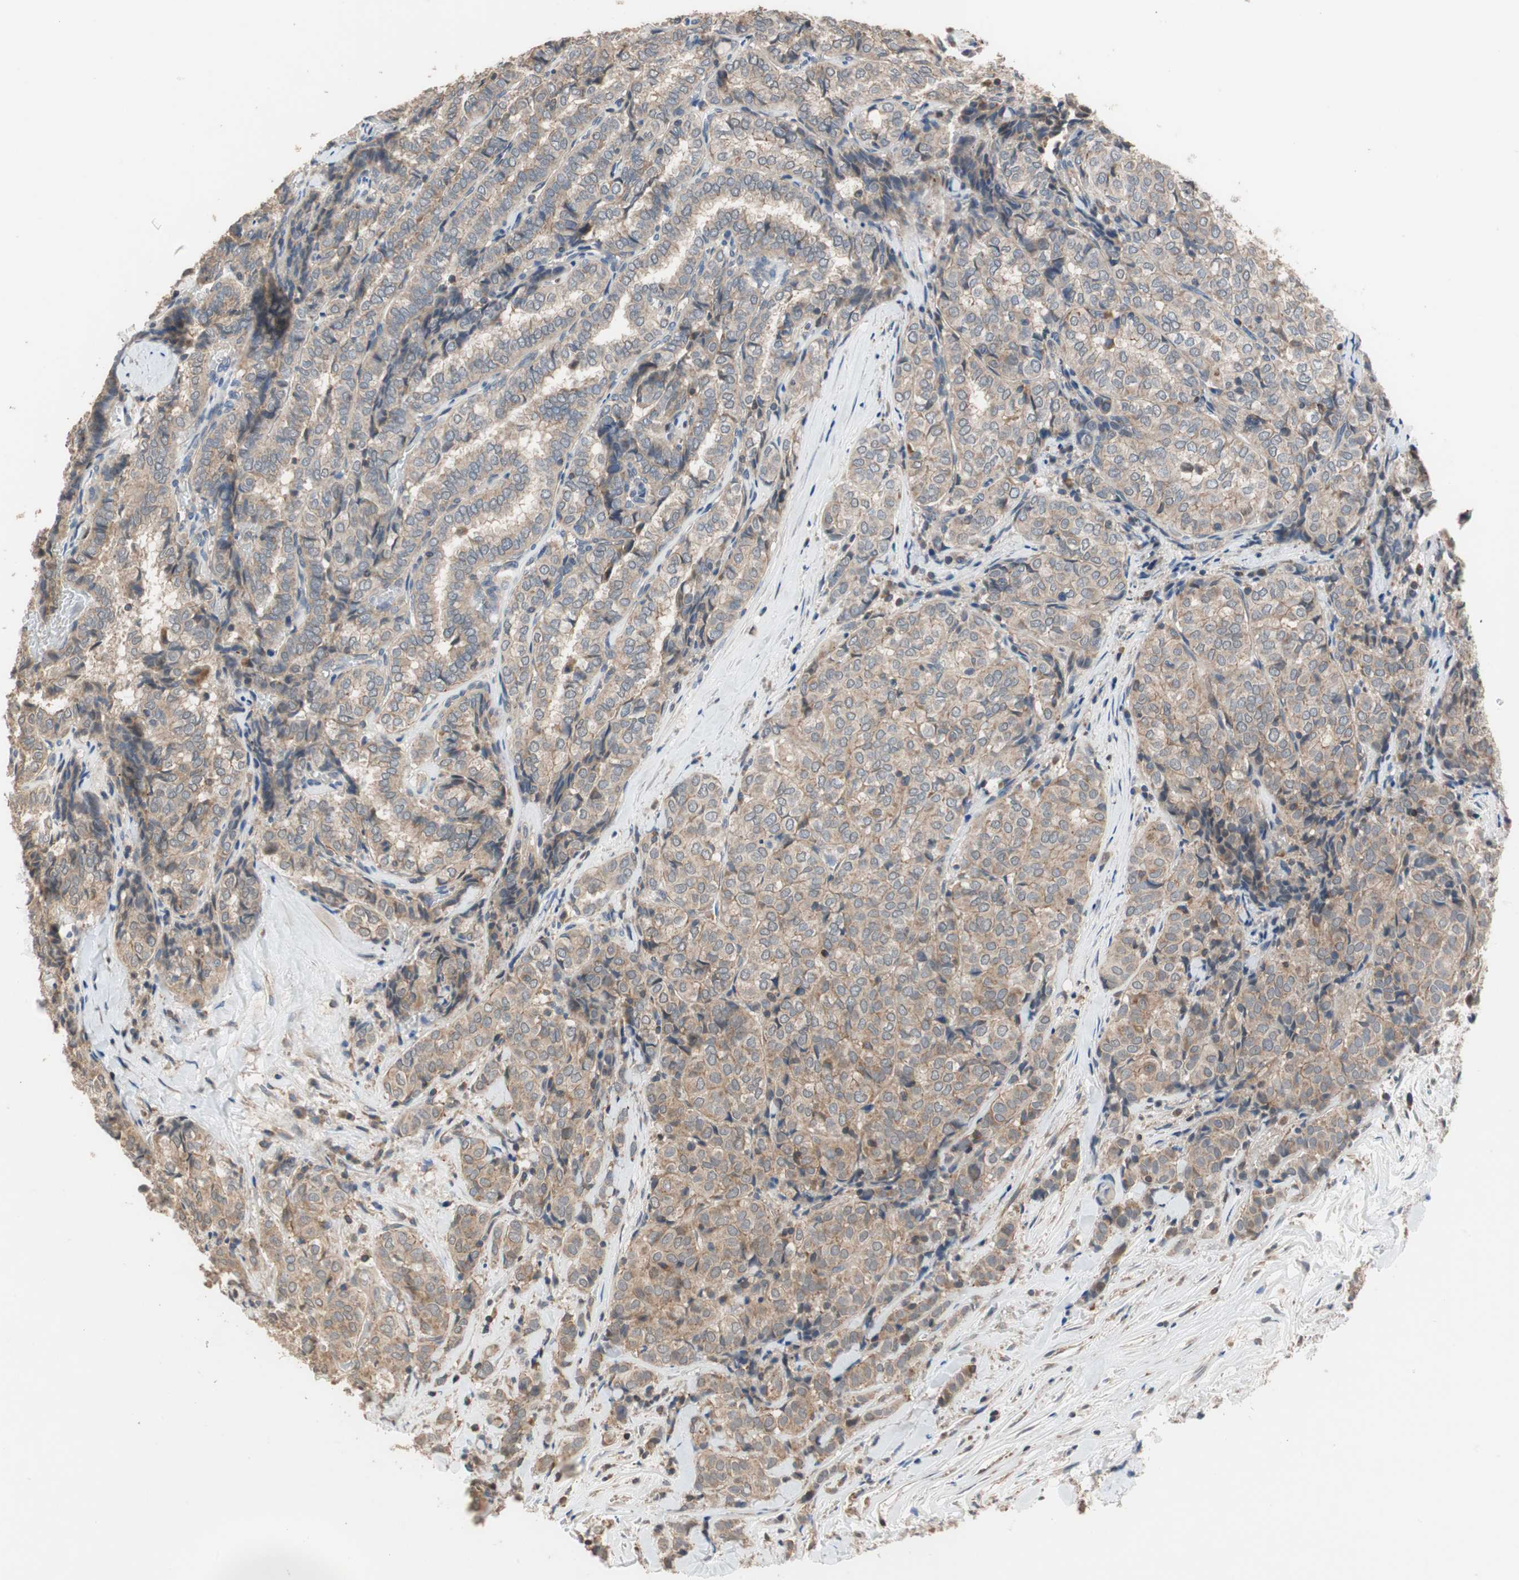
{"staining": {"intensity": "weak", "quantity": ">75%", "location": "cytoplasmic/membranous"}, "tissue": "thyroid cancer", "cell_type": "Tumor cells", "image_type": "cancer", "snomed": [{"axis": "morphology", "description": "Normal tissue, NOS"}, {"axis": "morphology", "description": "Papillary adenocarcinoma, NOS"}, {"axis": "topography", "description": "Thyroid gland"}], "caption": "A photomicrograph showing weak cytoplasmic/membranous staining in about >75% of tumor cells in thyroid cancer (papillary adenocarcinoma), as visualized by brown immunohistochemical staining.", "gene": "MAP4K2", "patient": {"sex": "female", "age": 30}}